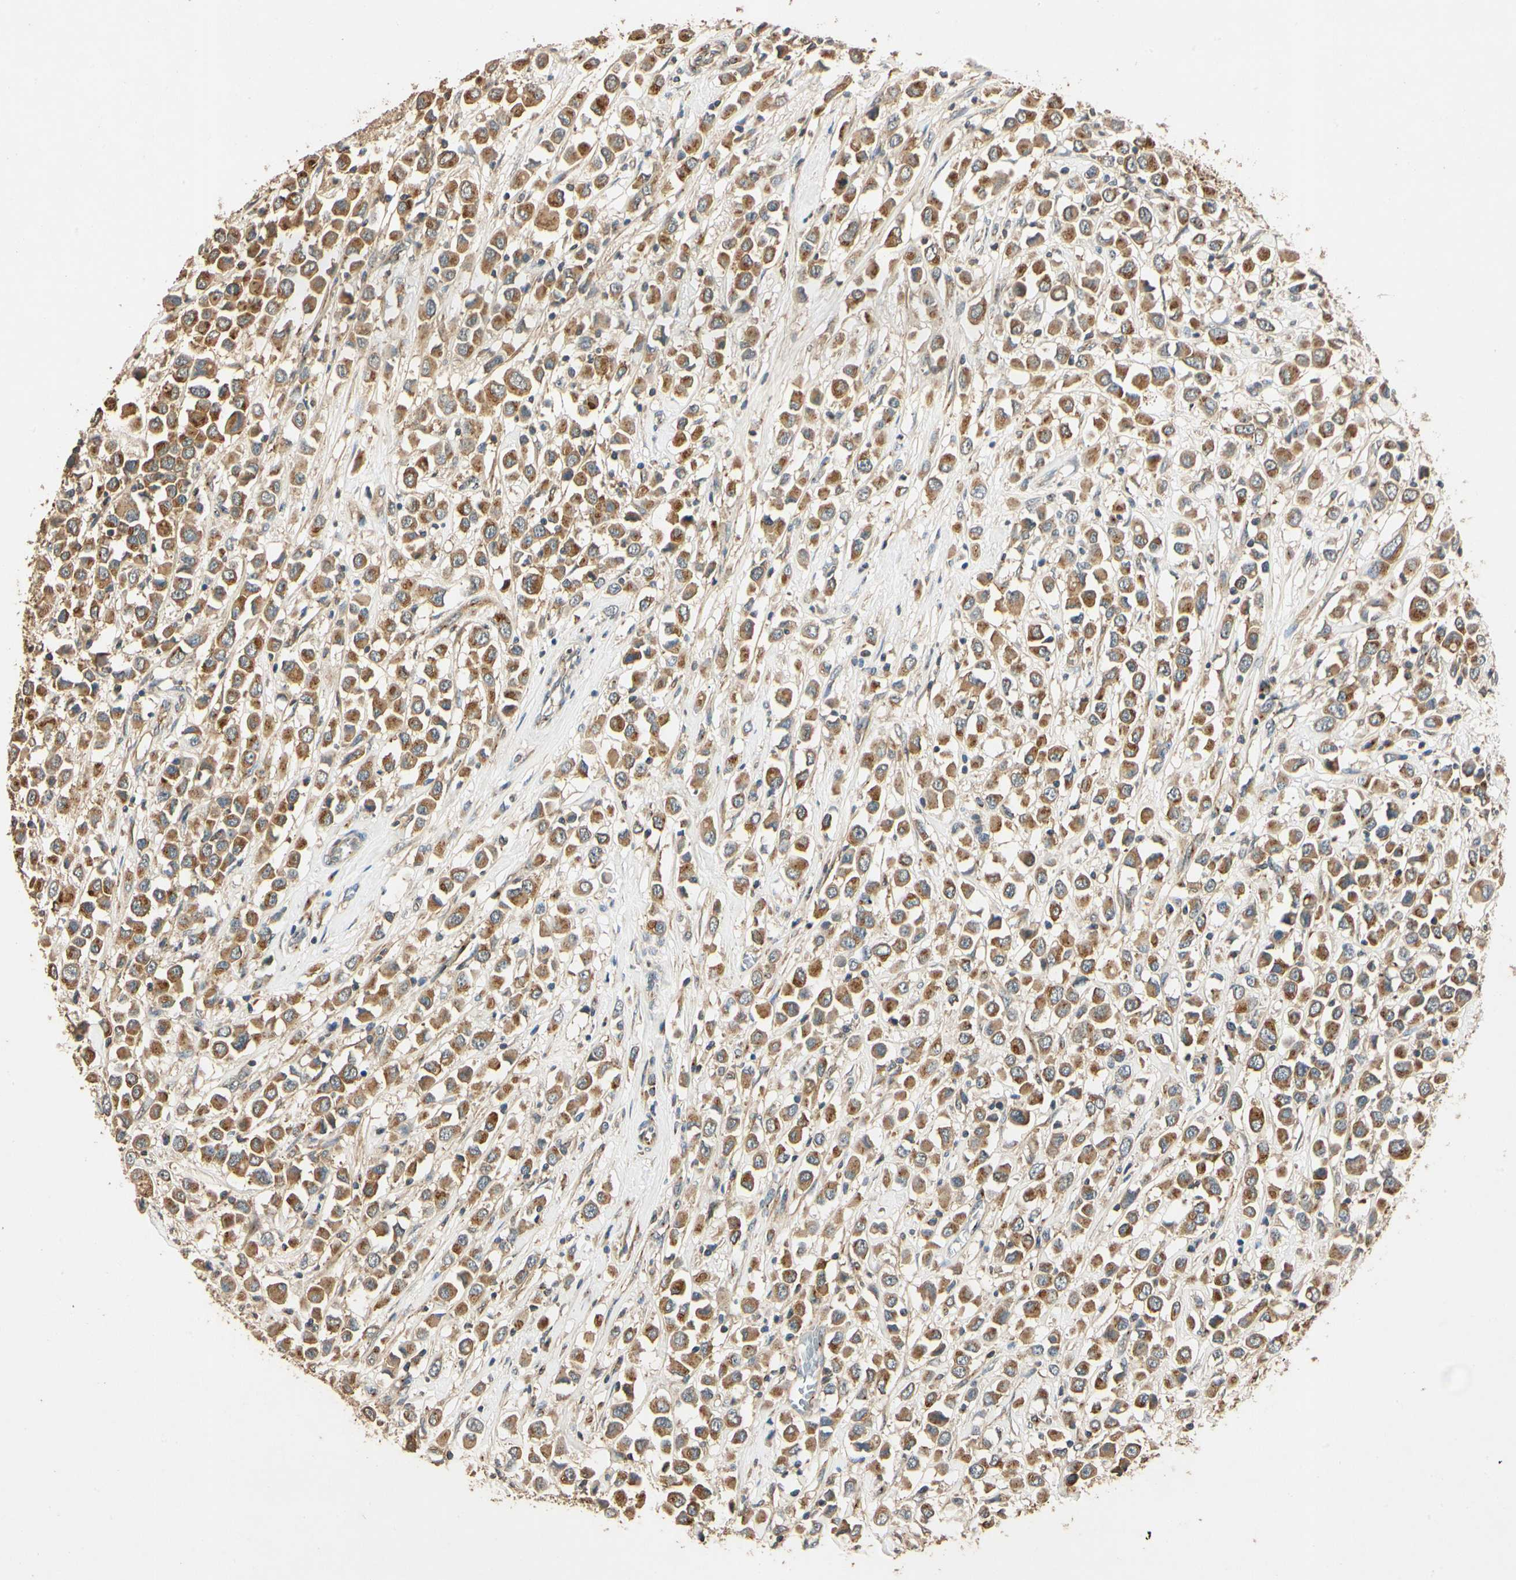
{"staining": {"intensity": "moderate", "quantity": ">75%", "location": "cytoplasmic/membranous"}, "tissue": "breast cancer", "cell_type": "Tumor cells", "image_type": "cancer", "snomed": [{"axis": "morphology", "description": "Duct carcinoma"}, {"axis": "topography", "description": "Breast"}], "caption": "Protein expression by immunohistochemistry demonstrates moderate cytoplasmic/membranous expression in about >75% of tumor cells in infiltrating ductal carcinoma (breast). The protein of interest is shown in brown color, while the nuclei are stained blue.", "gene": "AKAP9", "patient": {"sex": "female", "age": 61}}